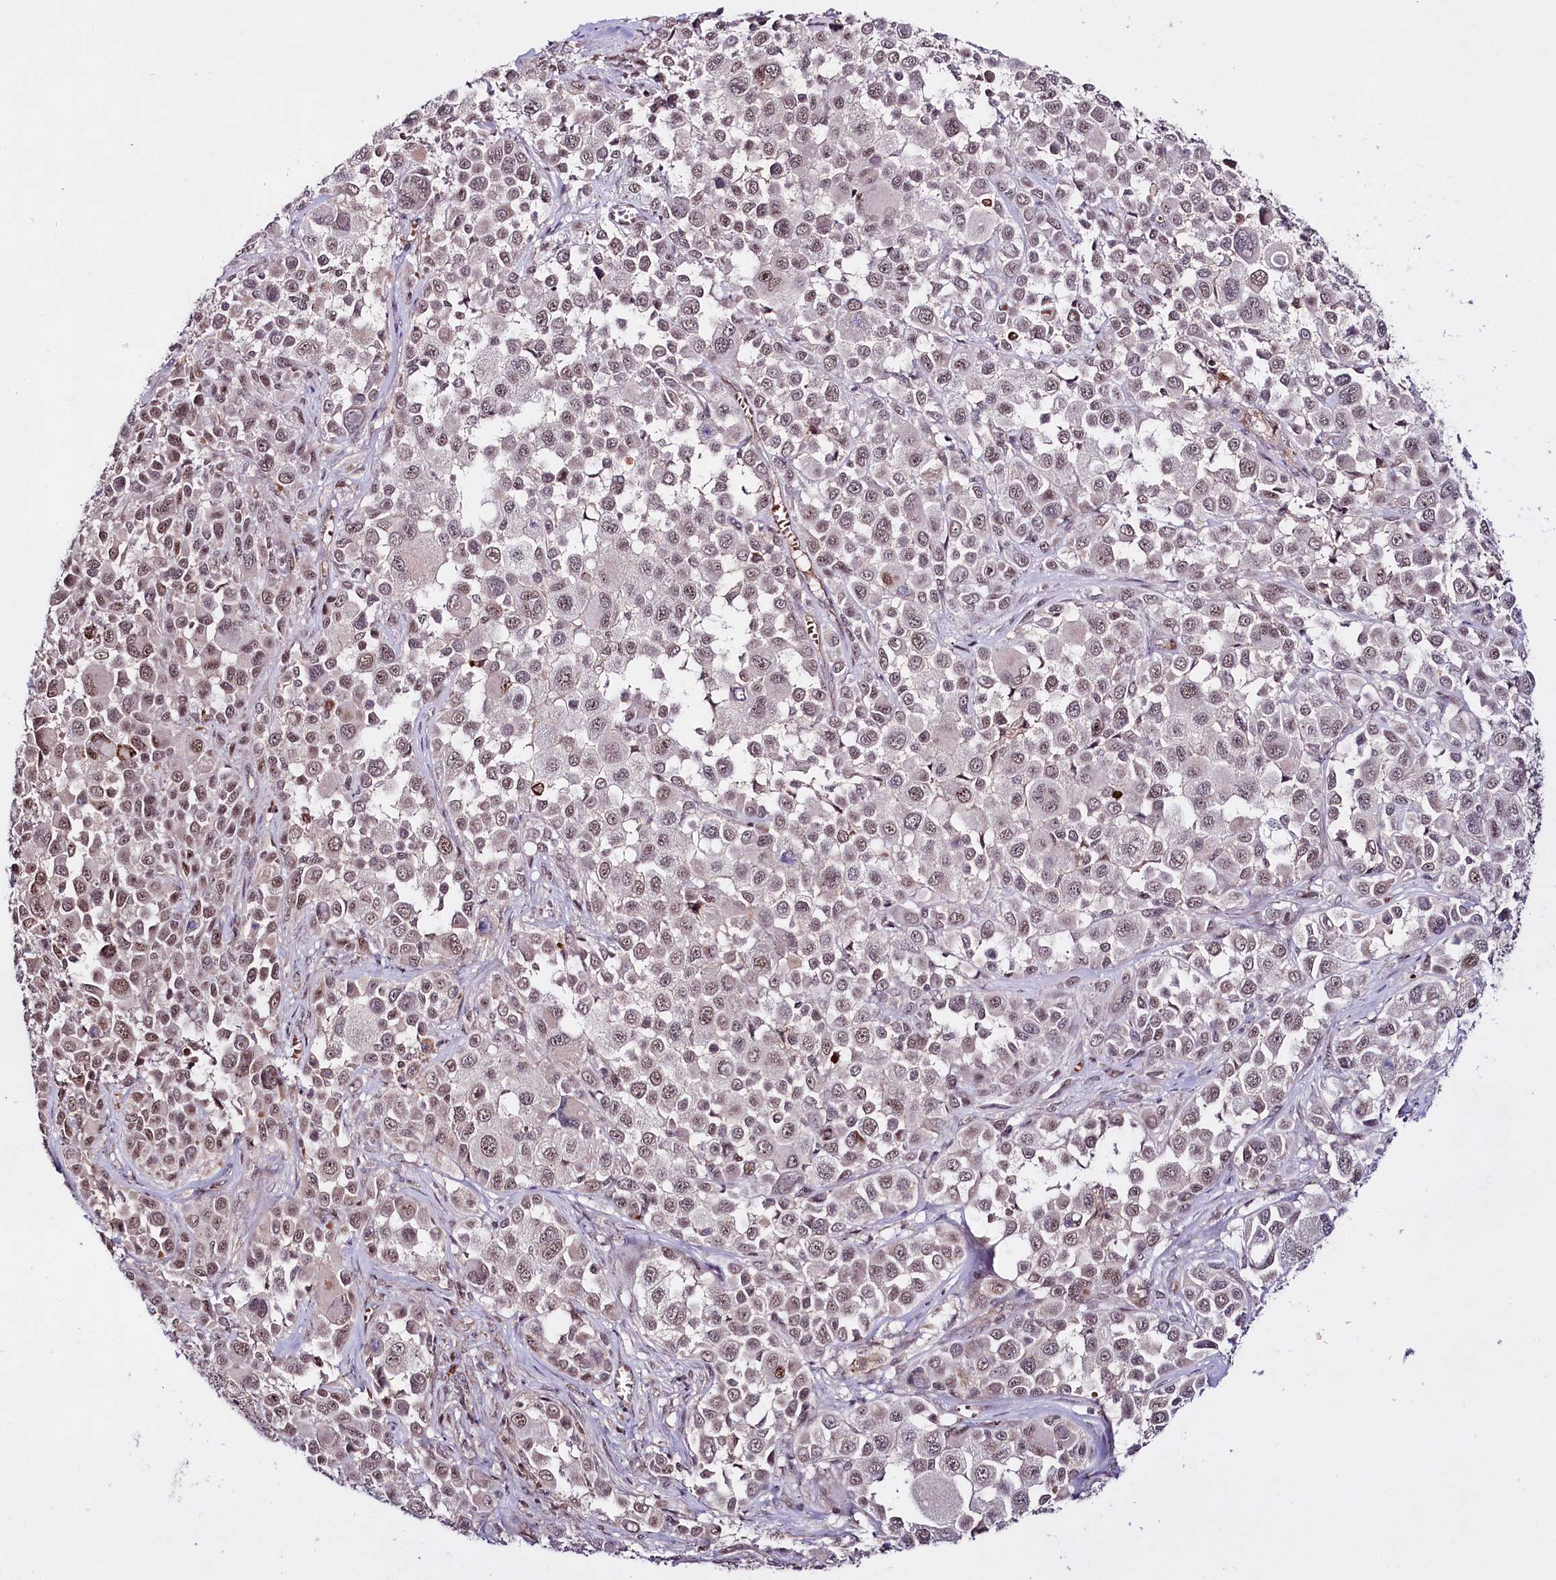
{"staining": {"intensity": "moderate", "quantity": "25%-75%", "location": "cytoplasmic/membranous,nuclear"}, "tissue": "melanoma", "cell_type": "Tumor cells", "image_type": "cancer", "snomed": [{"axis": "morphology", "description": "Malignant melanoma, NOS"}, {"axis": "topography", "description": "Skin of trunk"}], "caption": "A brown stain shows moderate cytoplasmic/membranous and nuclear expression of a protein in human malignant melanoma tumor cells.", "gene": "TAFAZZIN", "patient": {"sex": "male", "age": 71}}